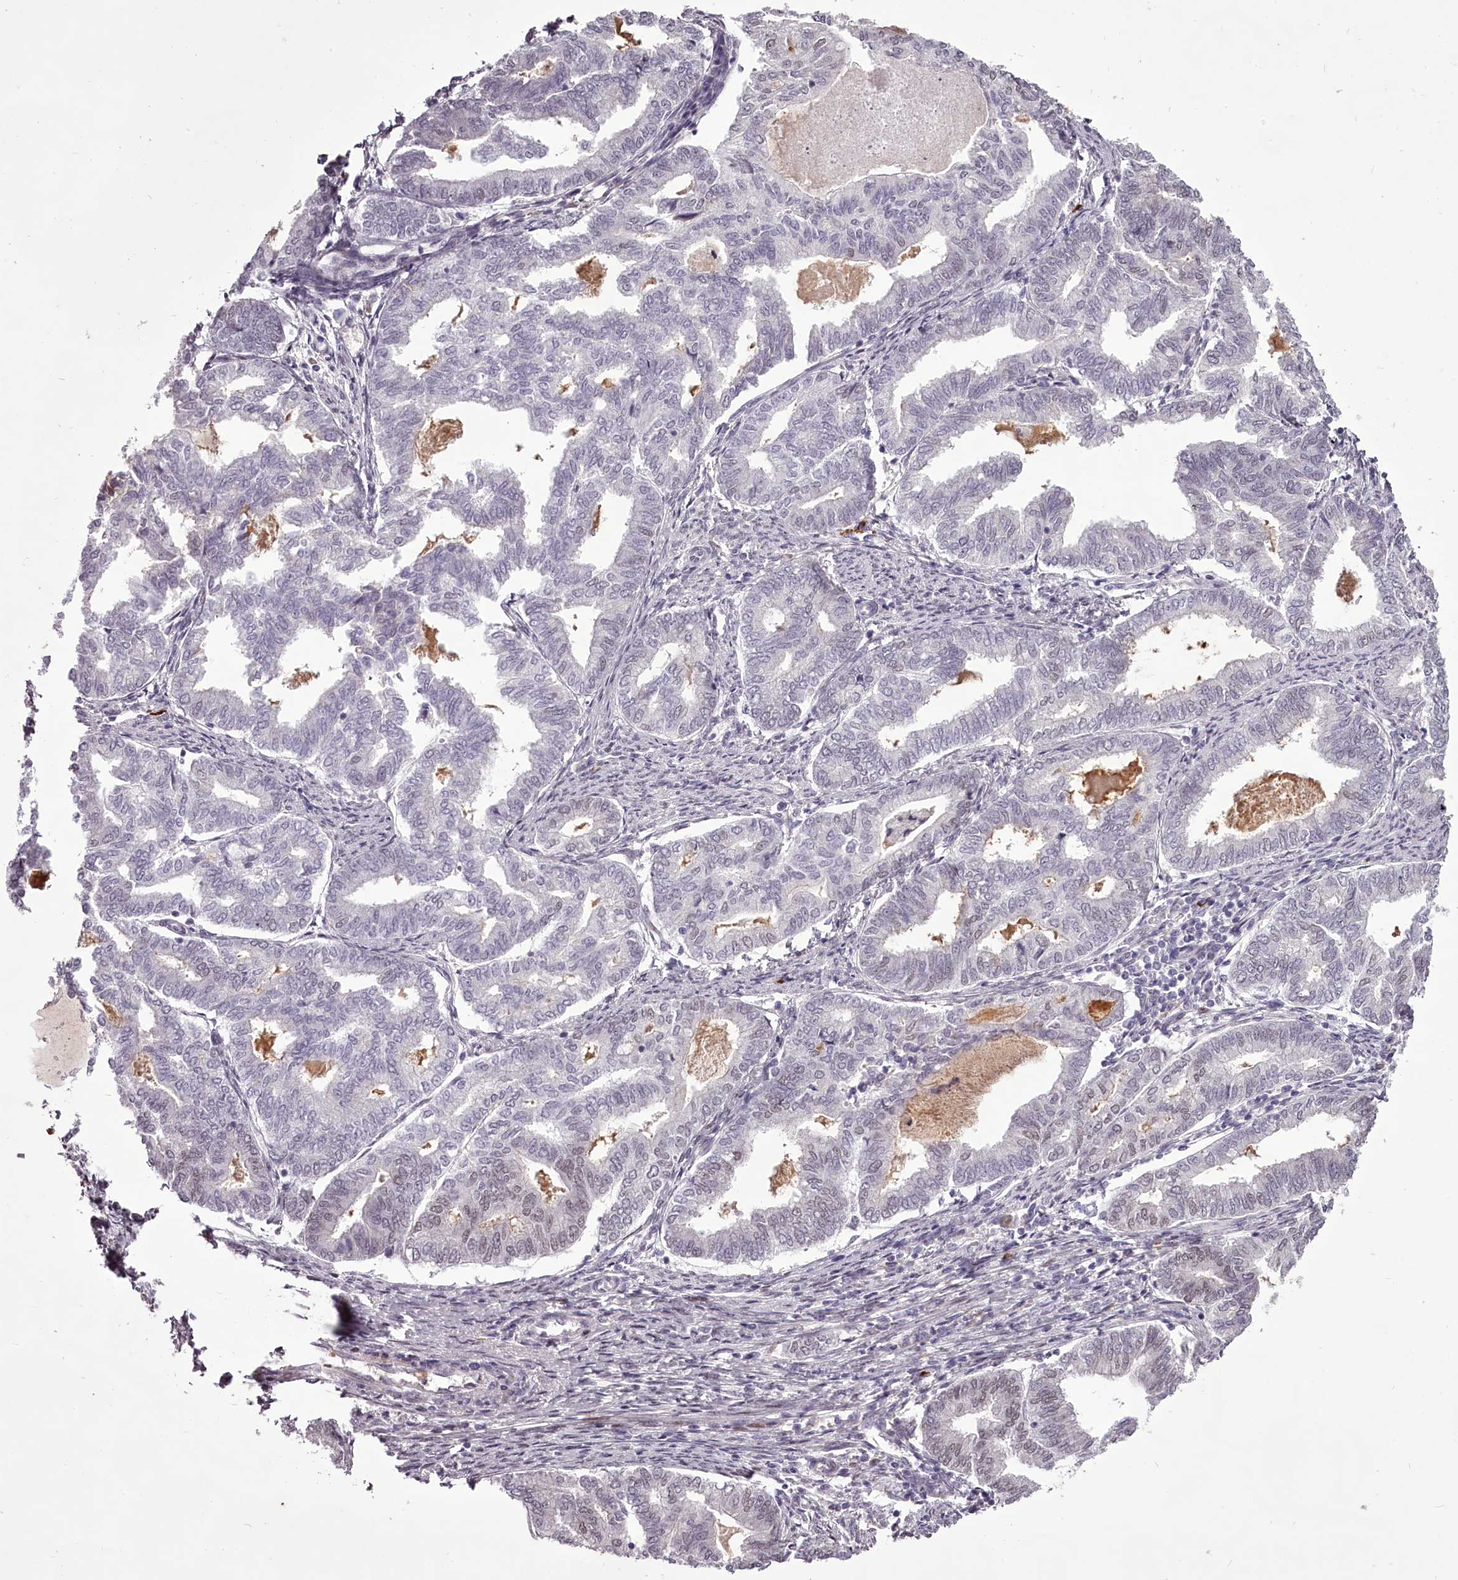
{"staining": {"intensity": "negative", "quantity": "none", "location": "none"}, "tissue": "endometrial cancer", "cell_type": "Tumor cells", "image_type": "cancer", "snomed": [{"axis": "morphology", "description": "Adenocarcinoma, NOS"}, {"axis": "topography", "description": "Endometrium"}], "caption": "Immunohistochemistry (IHC) histopathology image of neoplastic tissue: human endometrial cancer (adenocarcinoma) stained with DAB (3,3'-diaminobenzidine) displays no significant protein positivity in tumor cells.", "gene": "C1orf56", "patient": {"sex": "female", "age": 79}}